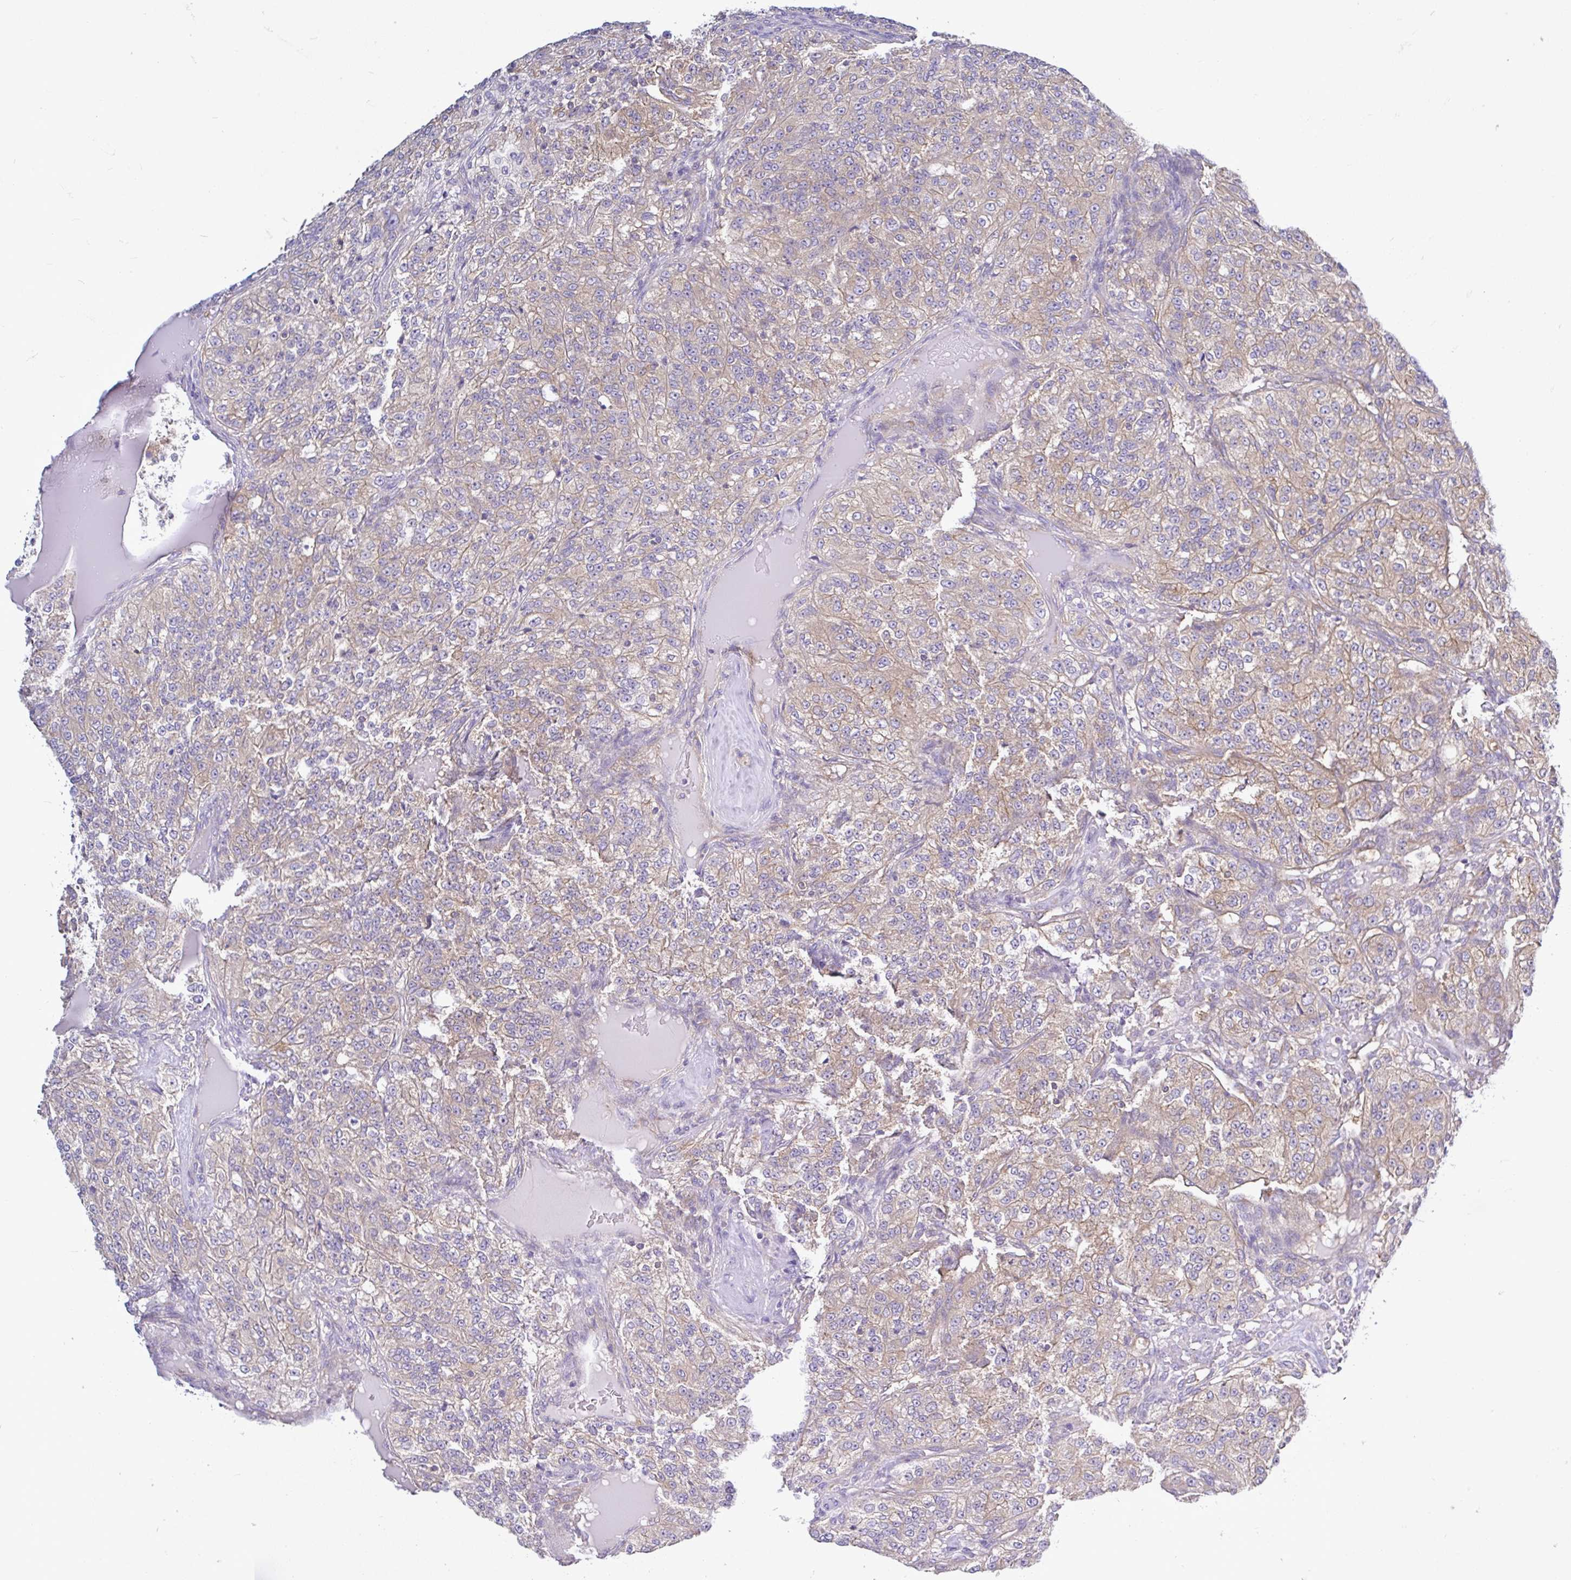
{"staining": {"intensity": "moderate", "quantity": "25%-75%", "location": "cytoplasmic/membranous"}, "tissue": "renal cancer", "cell_type": "Tumor cells", "image_type": "cancer", "snomed": [{"axis": "morphology", "description": "Adenocarcinoma, NOS"}, {"axis": "topography", "description": "Kidney"}], "caption": "Protein staining reveals moderate cytoplasmic/membranous expression in about 25%-75% of tumor cells in adenocarcinoma (renal).", "gene": "LARS1", "patient": {"sex": "female", "age": 63}}